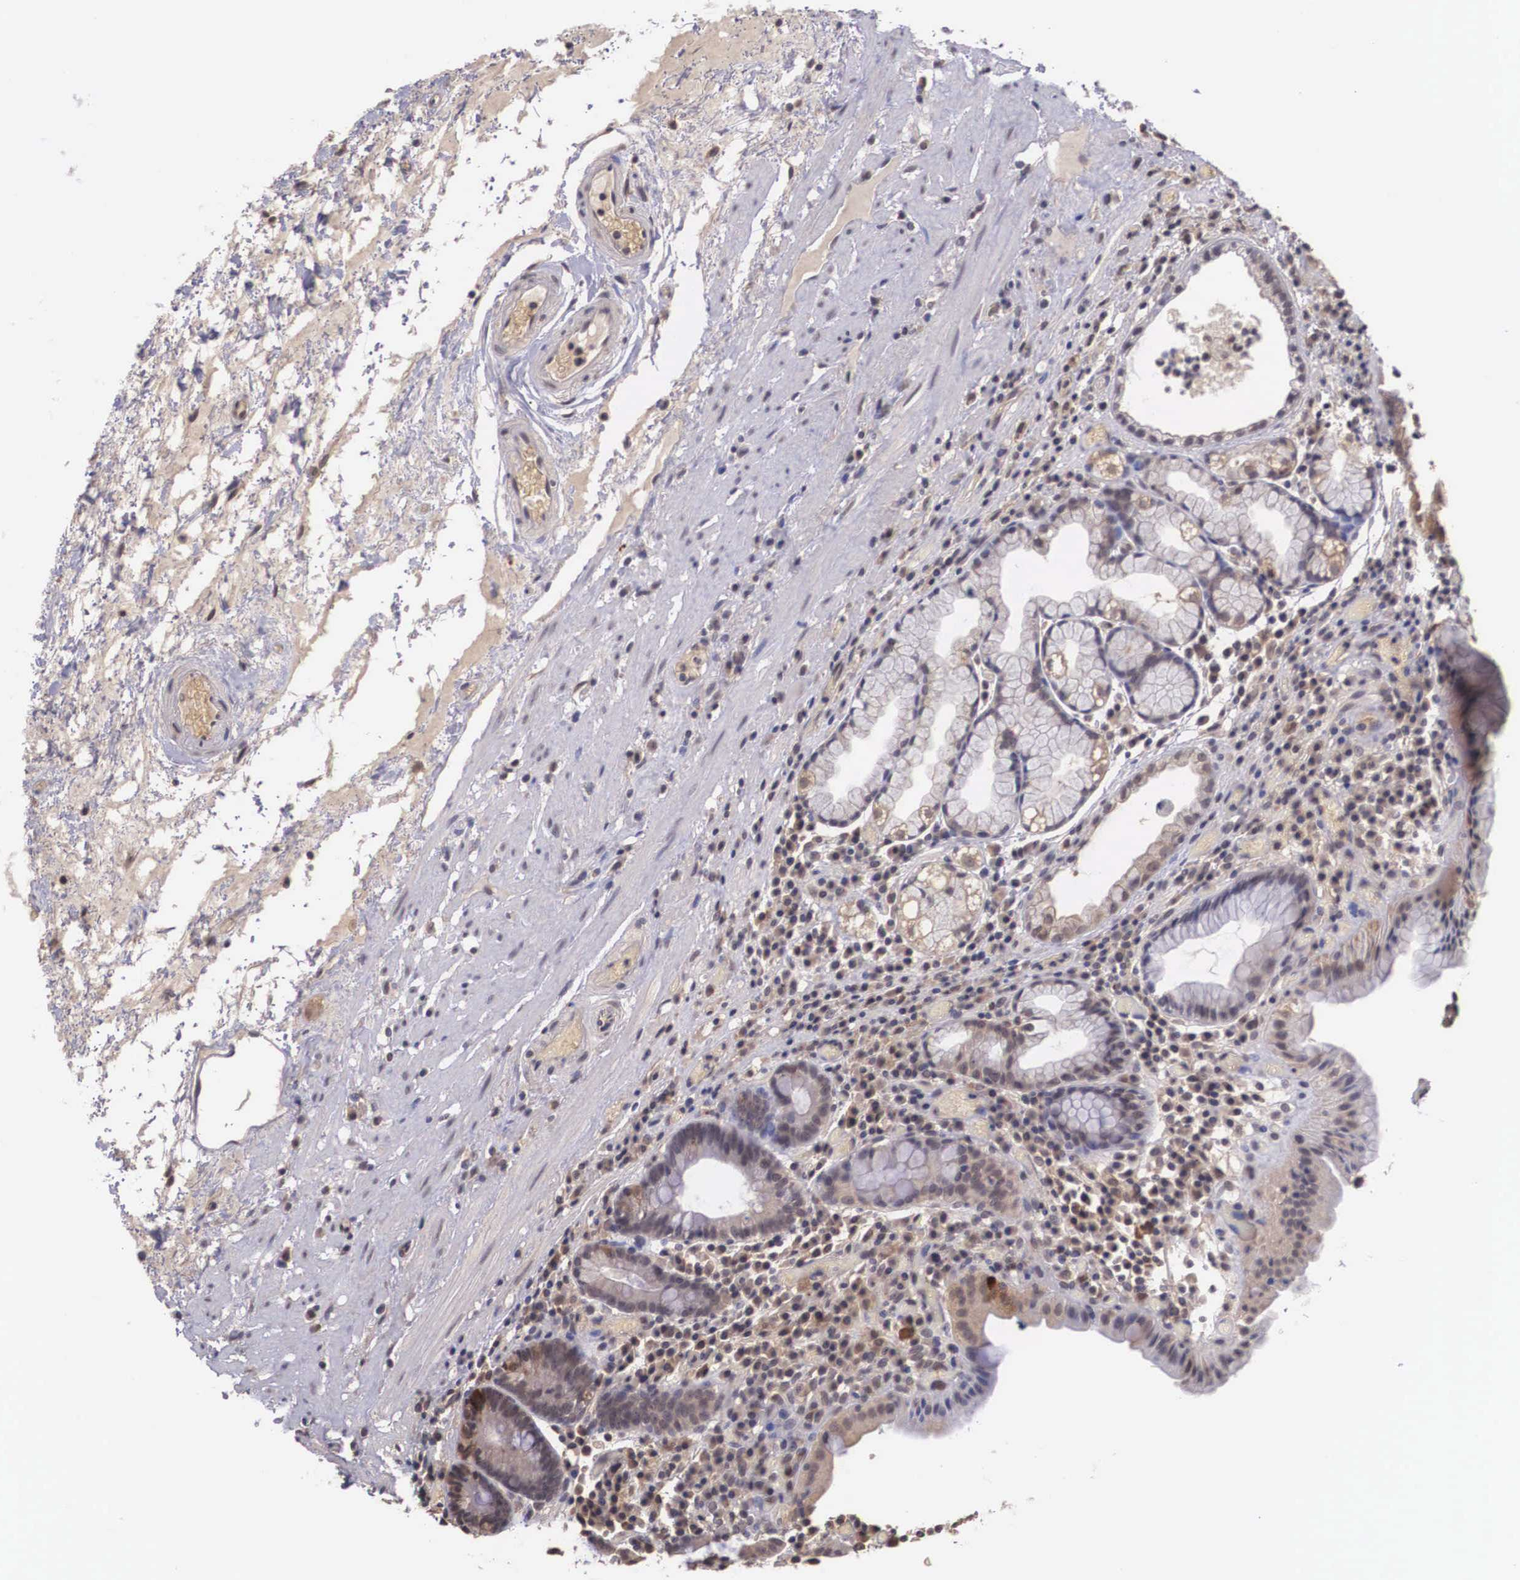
{"staining": {"intensity": "moderate", "quantity": "25%-75%", "location": "cytoplasmic/membranous"}, "tissue": "stomach", "cell_type": "Glandular cells", "image_type": "normal", "snomed": [{"axis": "morphology", "description": "Normal tissue, NOS"}, {"axis": "topography", "description": "Stomach, lower"}, {"axis": "topography", "description": "Duodenum"}], "caption": "Protein expression by IHC displays moderate cytoplasmic/membranous expression in approximately 25%-75% of glandular cells in unremarkable stomach. (DAB (3,3'-diaminobenzidine) = brown stain, brightfield microscopy at high magnification).", "gene": "VASH1", "patient": {"sex": "male", "age": 84}}